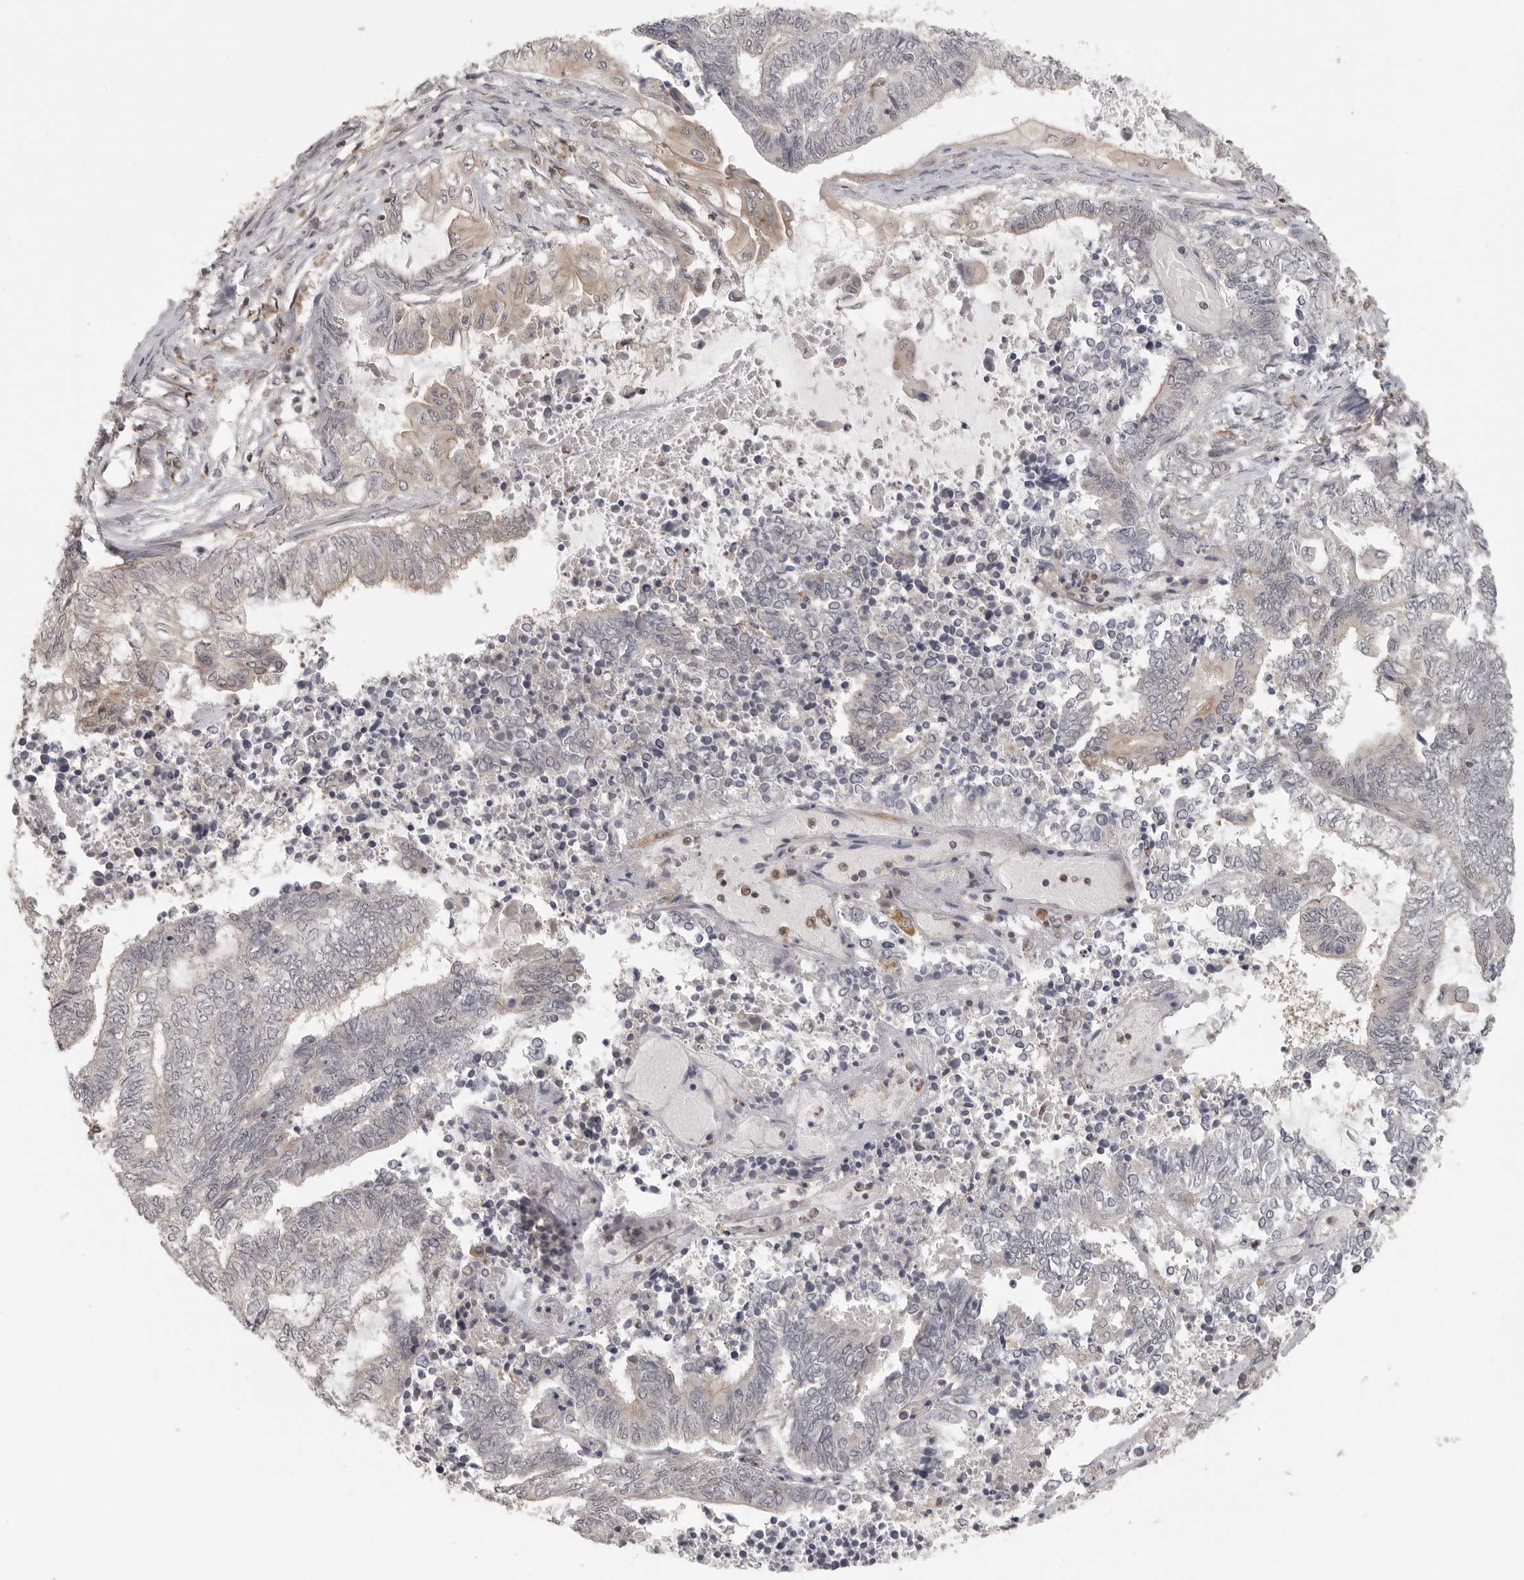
{"staining": {"intensity": "weak", "quantity": "<25%", "location": "cytoplasmic/membranous"}, "tissue": "endometrial cancer", "cell_type": "Tumor cells", "image_type": "cancer", "snomed": [{"axis": "morphology", "description": "Adenocarcinoma, NOS"}, {"axis": "topography", "description": "Uterus"}, {"axis": "topography", "description": "Endometrium"}], "caption": "Image shows no significant protein staining in tumor cells of endometrial adenocarcinoma.", "gene": "DBNL", "patient": {"sex": "female", "age": 70}}